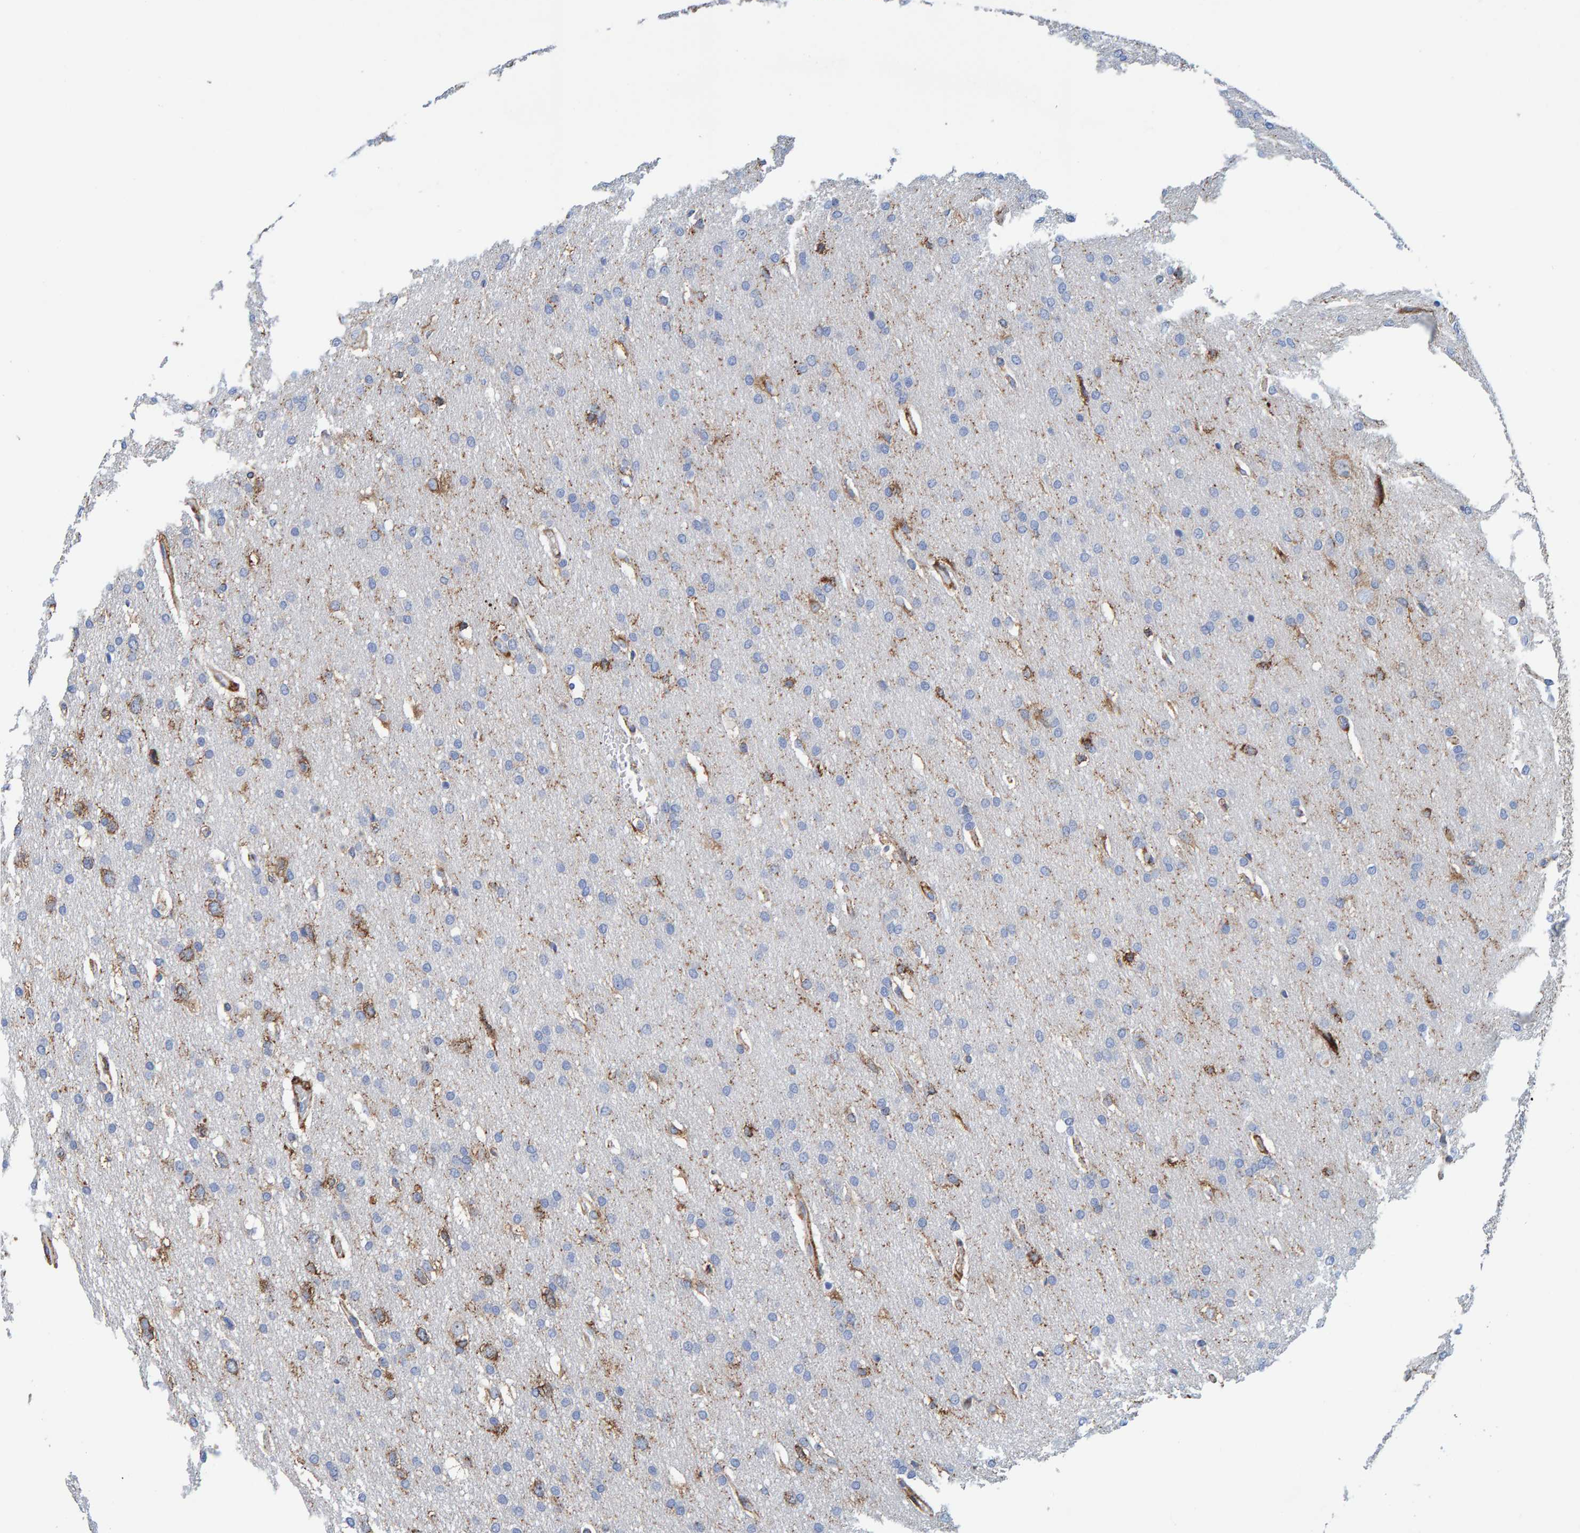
{"staining": {"intensity": "negative", "quantity": "none", "location": "none"}, "tissue": "glioma", "cell_type": "Tumor cells", "image_type": "cancer", "snomed": [{"axis": "morphology", "description": "Glioma, malignant, Low grade"}, {"axis": "topography", "description": "Brain"}], "caption": "Human glioma stained for a protein using immunohistochemistry (IHC) shows no expression in tumor cells.", "gene": "LRP1", "patient": {"sex": "female", "age": 37}}